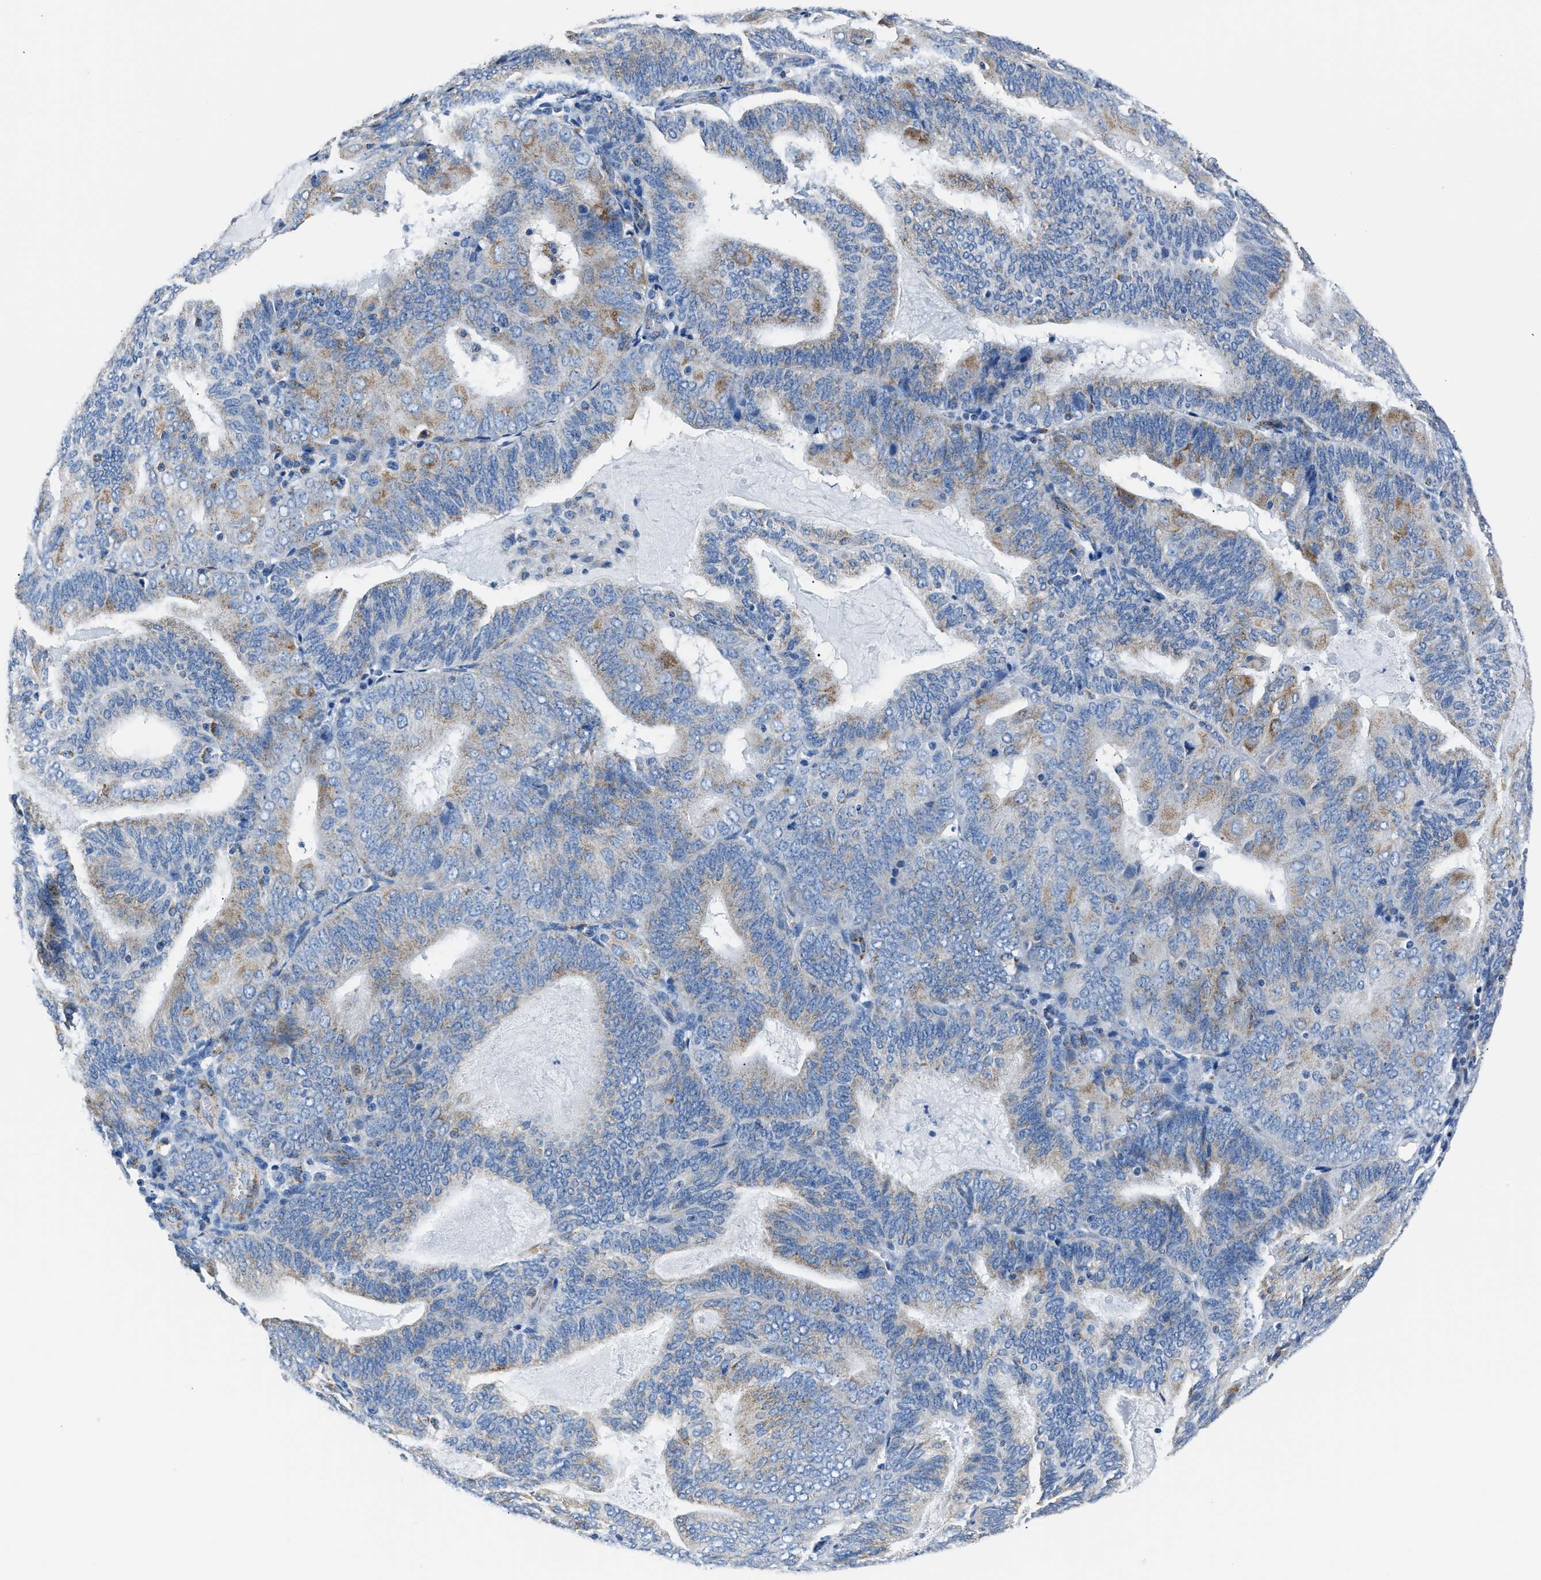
{"staining": {"intensity": "moderate", "quantity": "<25%", "location": "cytoplasmic/membranous"}, "tissue": "endometrial cancer", "cell_type": "Tumor cells", "image_type": "cancer", "snomed": [{"axis": "morphology", "description": "Adenocarcinoma, NOS"}, {"axis": "topography", "description": "Endometrium"}], "caption": "DAB immunohistochemical staining of human endometrial cancer shows moderate cytoplasmic/membranous protein positivity in approximately <25% of tumor cells. The staining was performed using DAB (3,3'-diaminobenzidine) to visualize the protein expression in brown, while the nuclei were stained in blue with hematoxylin (Magnification: 20x).", "gene": "AMACR", "patient": {"sex": "female", "age": 81}}